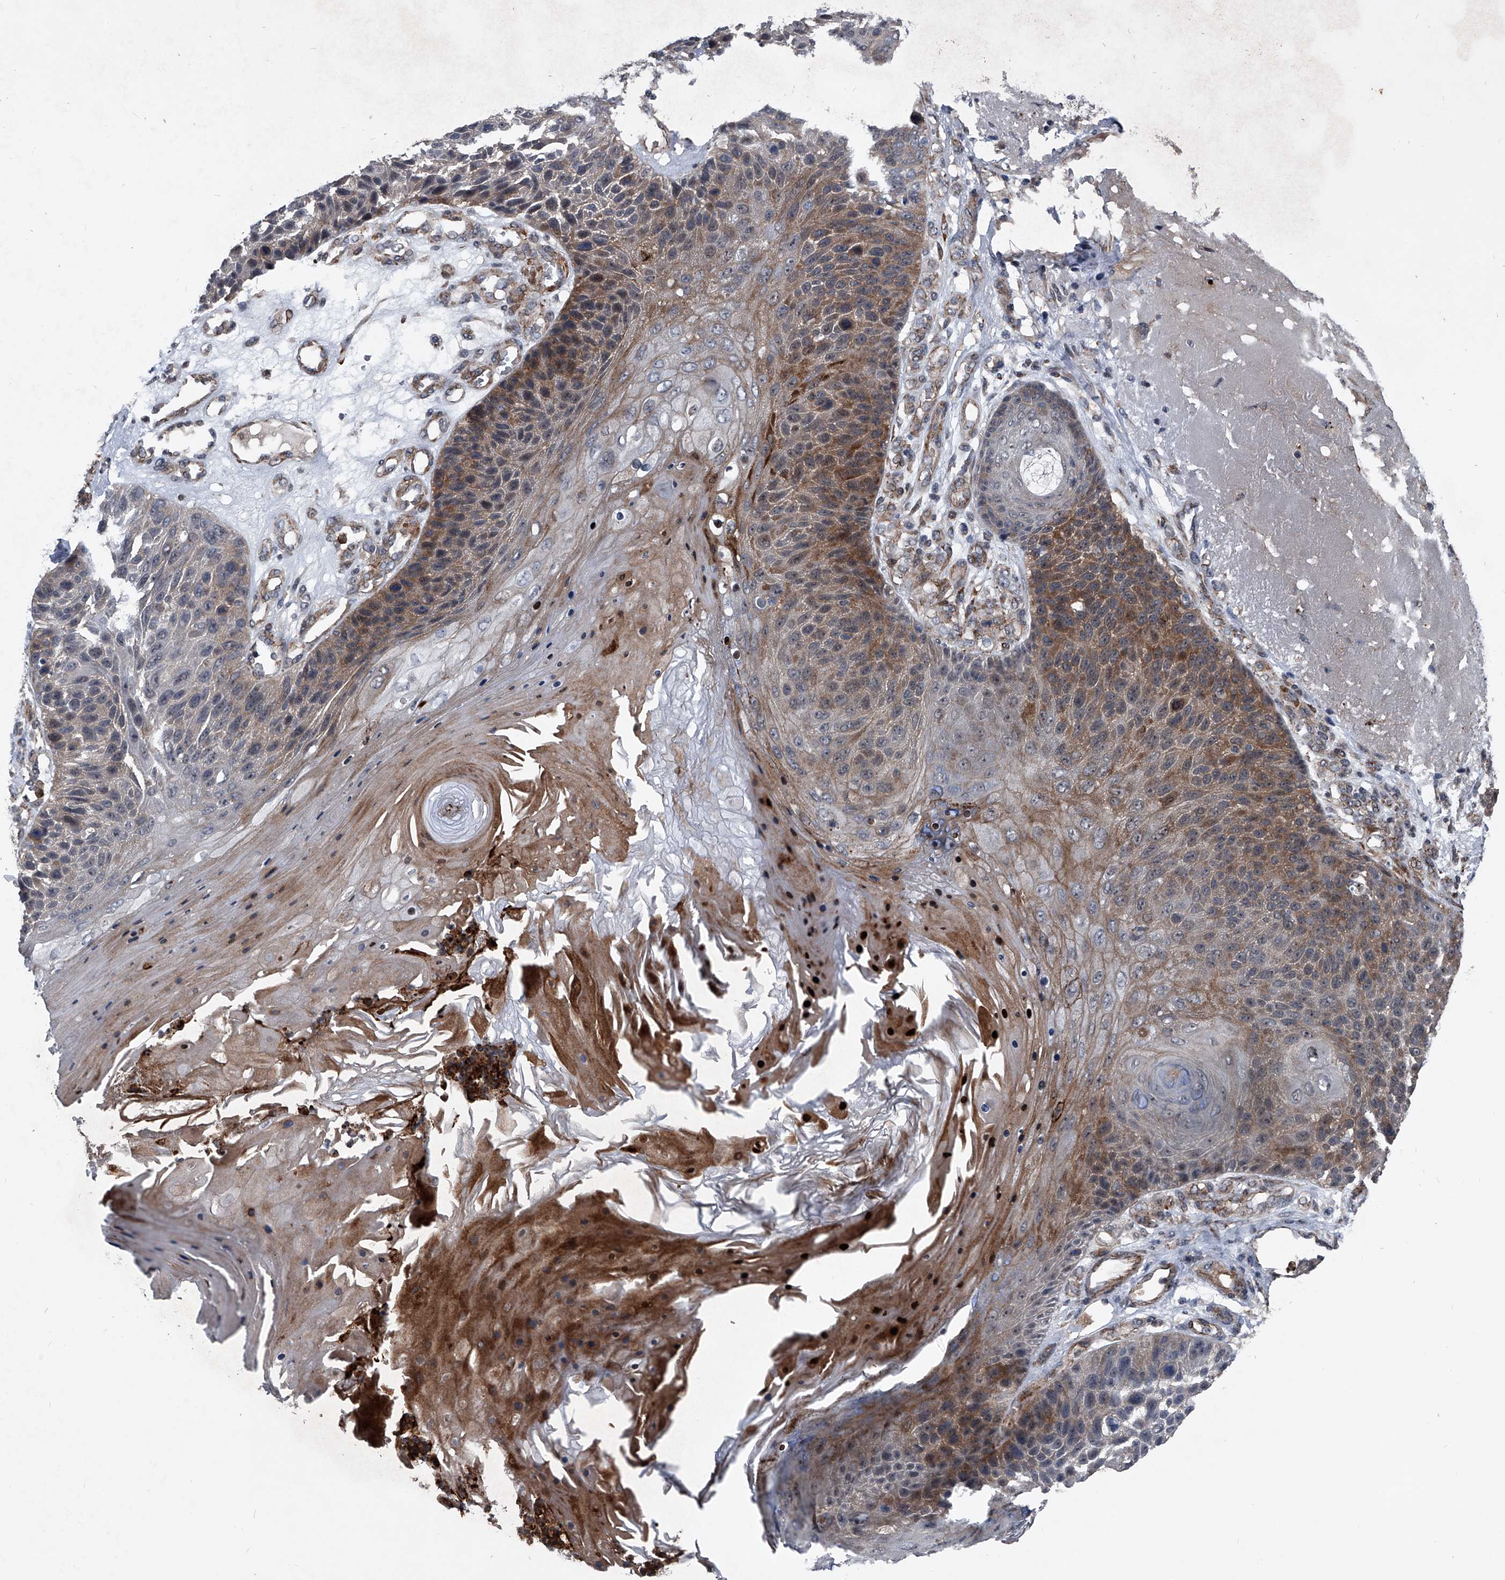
{"staining": {"intensity": "moderate", "quantity": "25%-75%", "location": "cytoplasmic/membranous"}, "tissue": "skin cancer", "cell_type": "Tumor cells", "image_type": "cancer", "snomed": [{"axis": "morphology", "description": "Squamous cell carcinoma, NOS"}, {"axis": "topography", "description": "Skin"}], "caption": "Tumor cells exhibit moderate cytoplasmic/membranous positivity in about 25%-75% of cells in skin cancer (squamous cell carcinoma).", "gene": "MAPKAP1", "patient": {"sex": "female", "age": 88}}